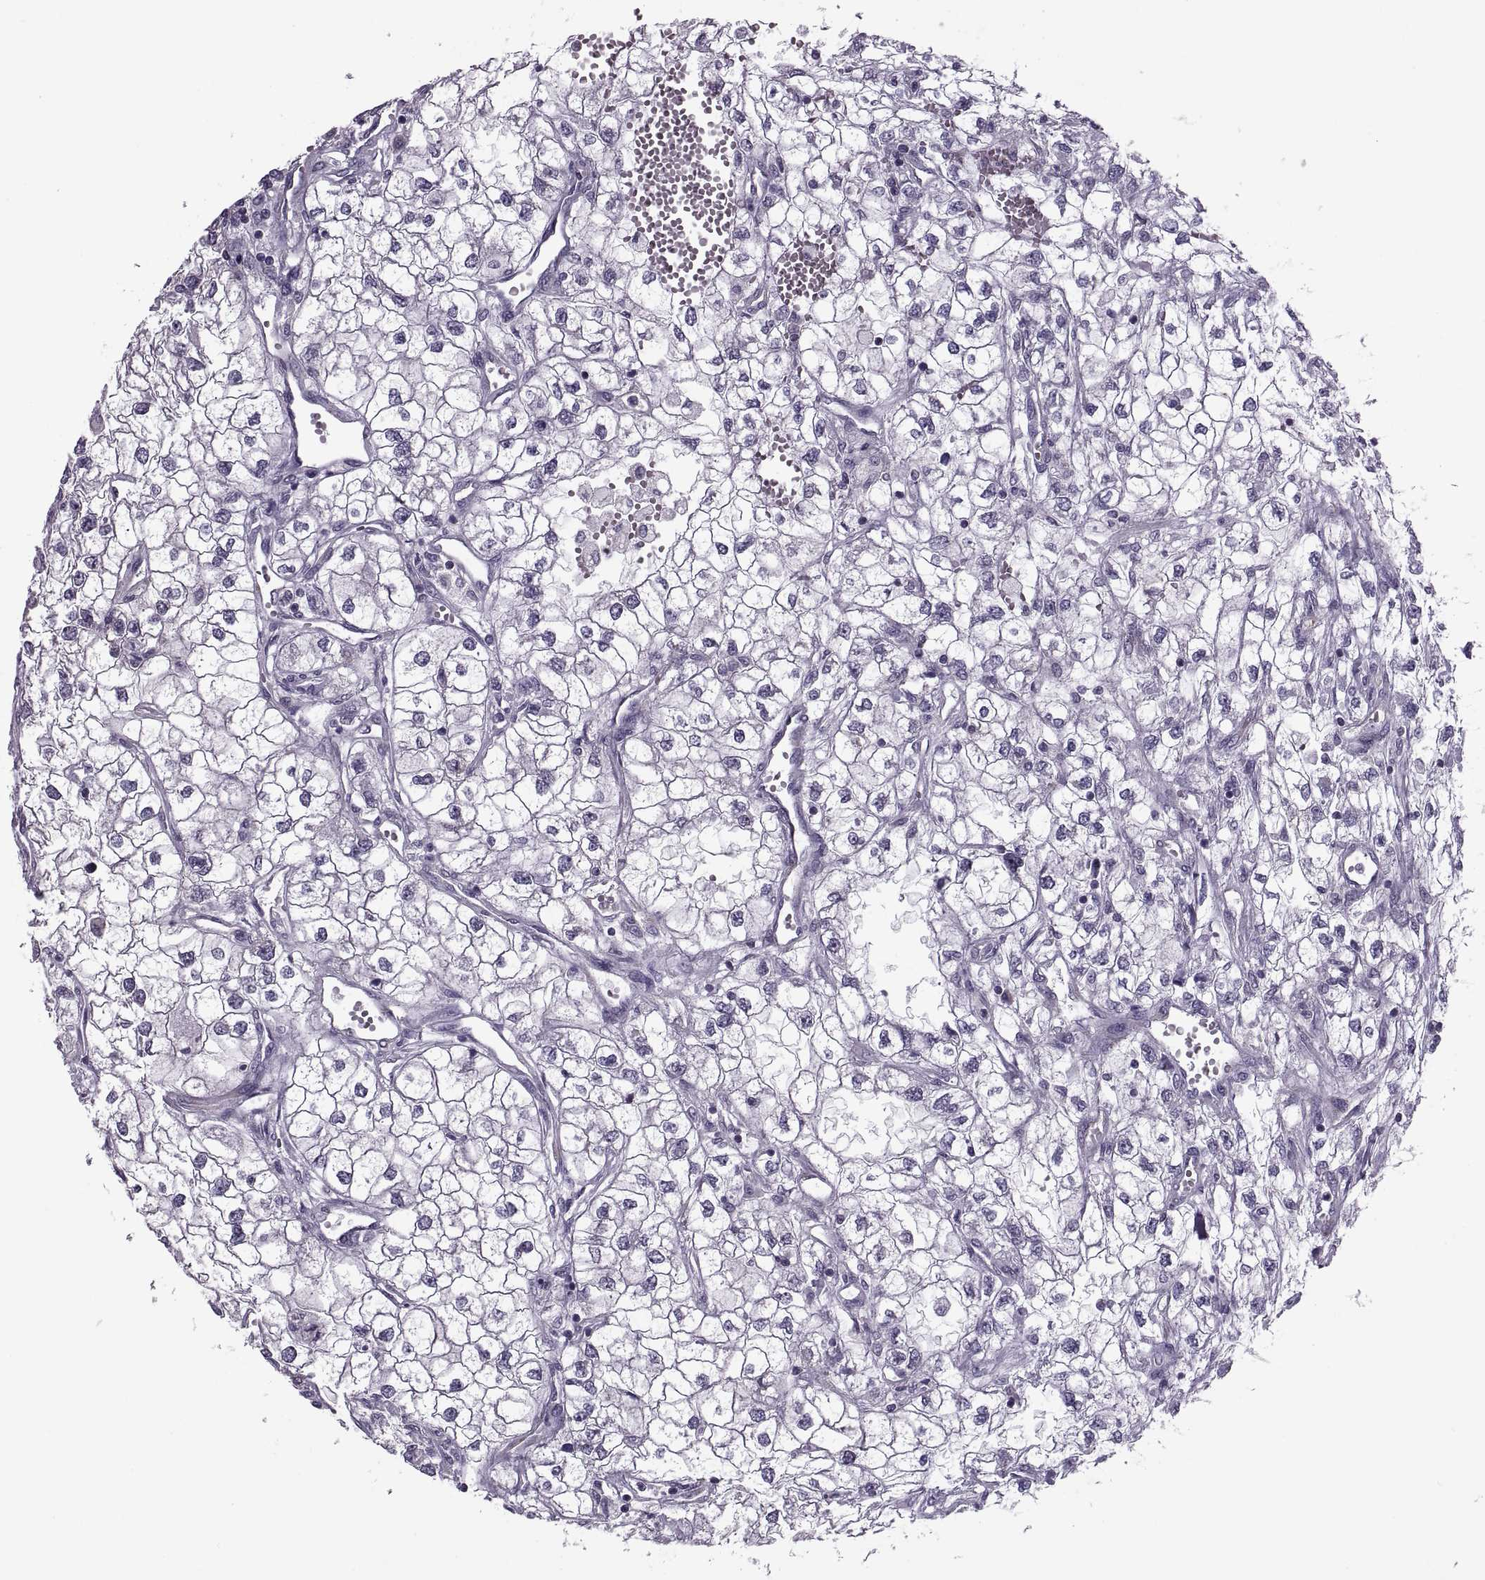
{"staining": {"intensity": "negative", "quantity": "none", "location": "none"}, "tissue": "renal cancer", "cell_type": "Tumor cells", "image_type": "cancer", "snomed": [{"axis": "morphology", "description": "Adenocarcinoma, NOS"}, {"axis": "topography", "description": "Kidney"}], "caption": "An image of human renal cancer (adenocarcinoma) is negative for staining in tumor cells.", "gene": "PABPC1", "patient": {"sex": "male", "age": 59}}